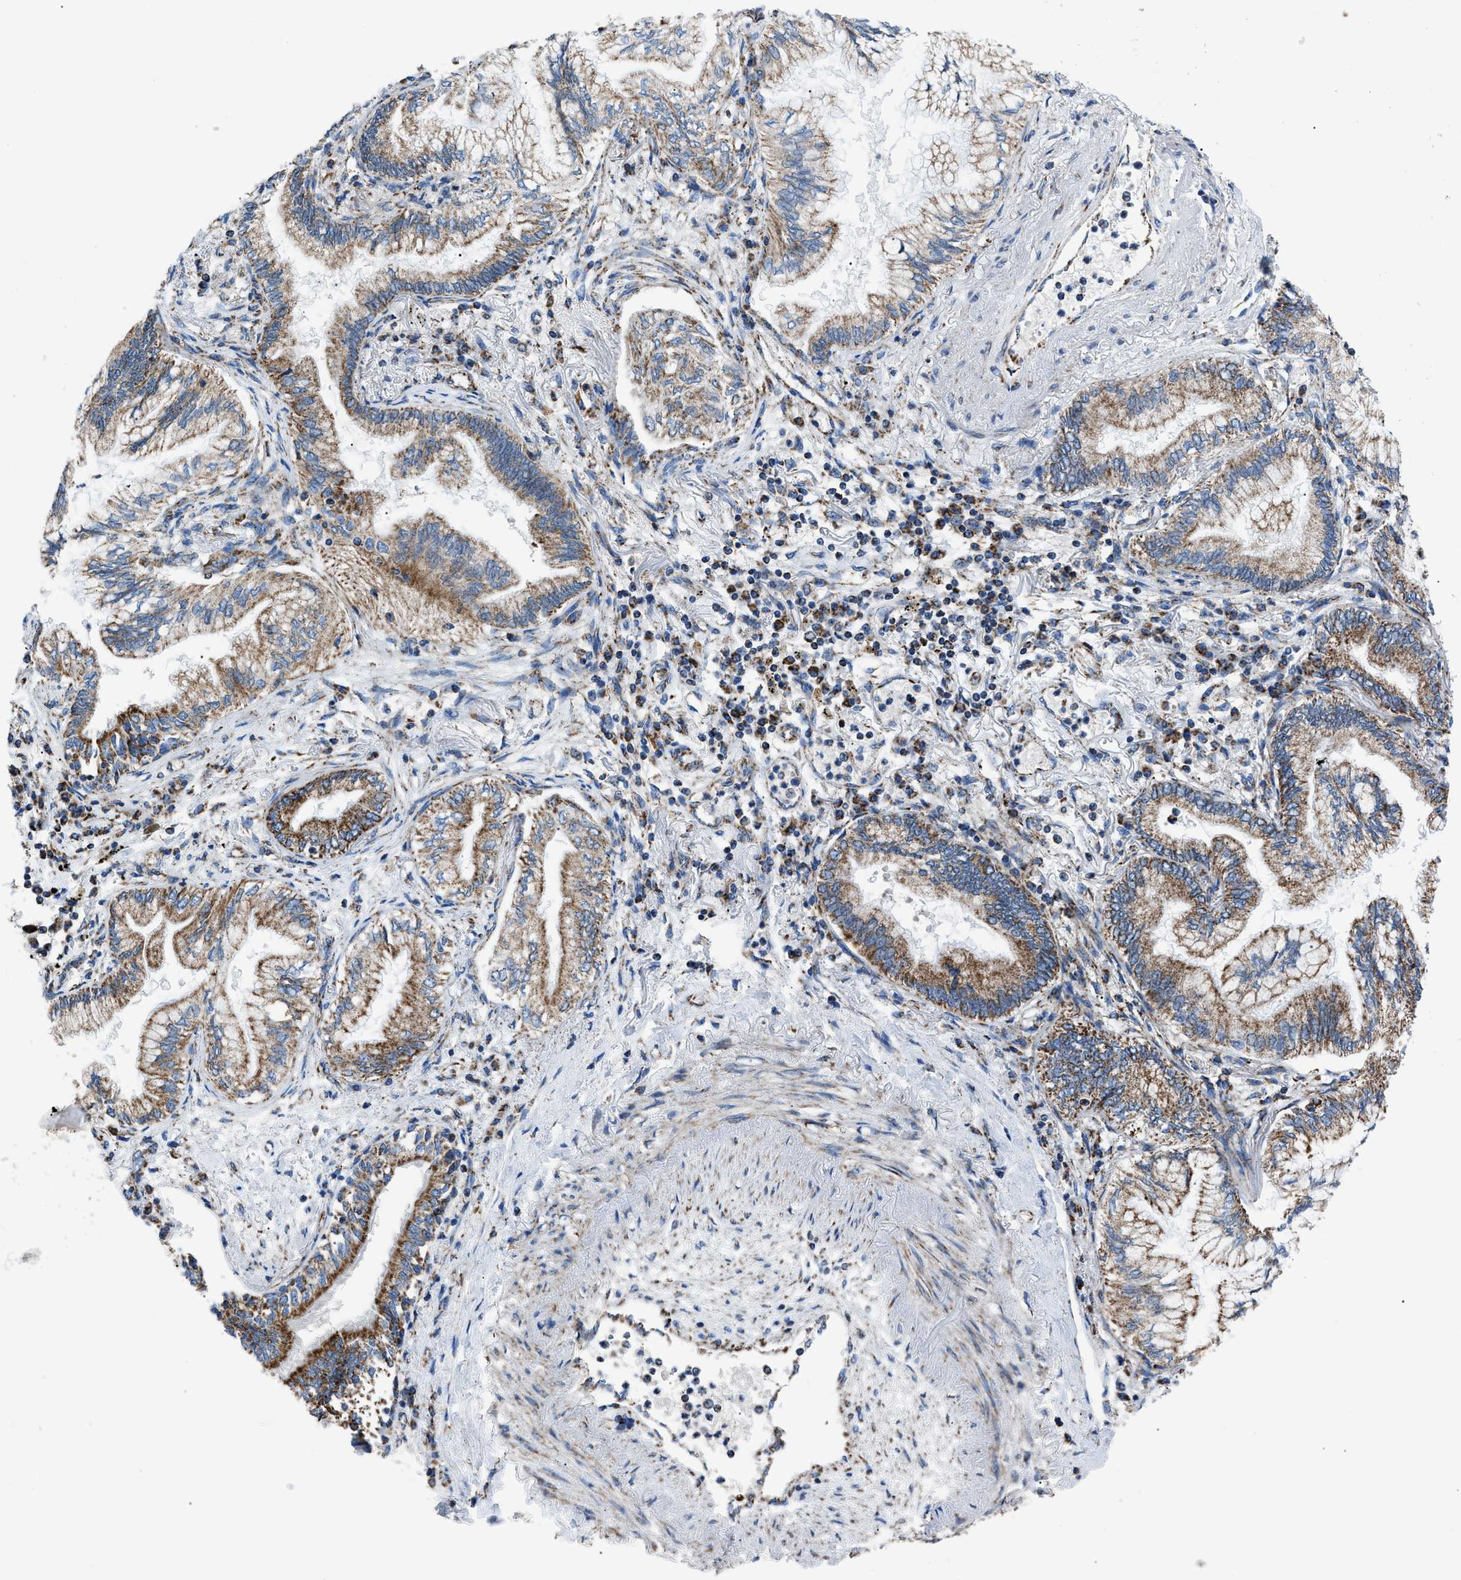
{"staining": {"intensity": "strong", "quantity": ">75%", "location": "cytoplasmic/membranous"}, "tissue": "lung cancer", "cell_type": "Tumor cells", "image_type": "cancer", "snomed": [{"axis": "morphology", "description": "Normal tissue, NOS"}, {"axis": "morphology", "description": "Adenocarcinoma, NOS"}, {"axis": "topography", "description": "Bronchus"}, {"axis": "topography", "description": "Lung"}], "caption": "Immunohistochemistry (IHC) (DAB (3,3'-diaminobenzidine)) staining of adenocarcinoma (lung) displays strong cytoplasmic/membranous protein expression in approximately >75% of tumor cells.", "gene": "PHB2", "patient": {"sex": "female", "age": 70}}